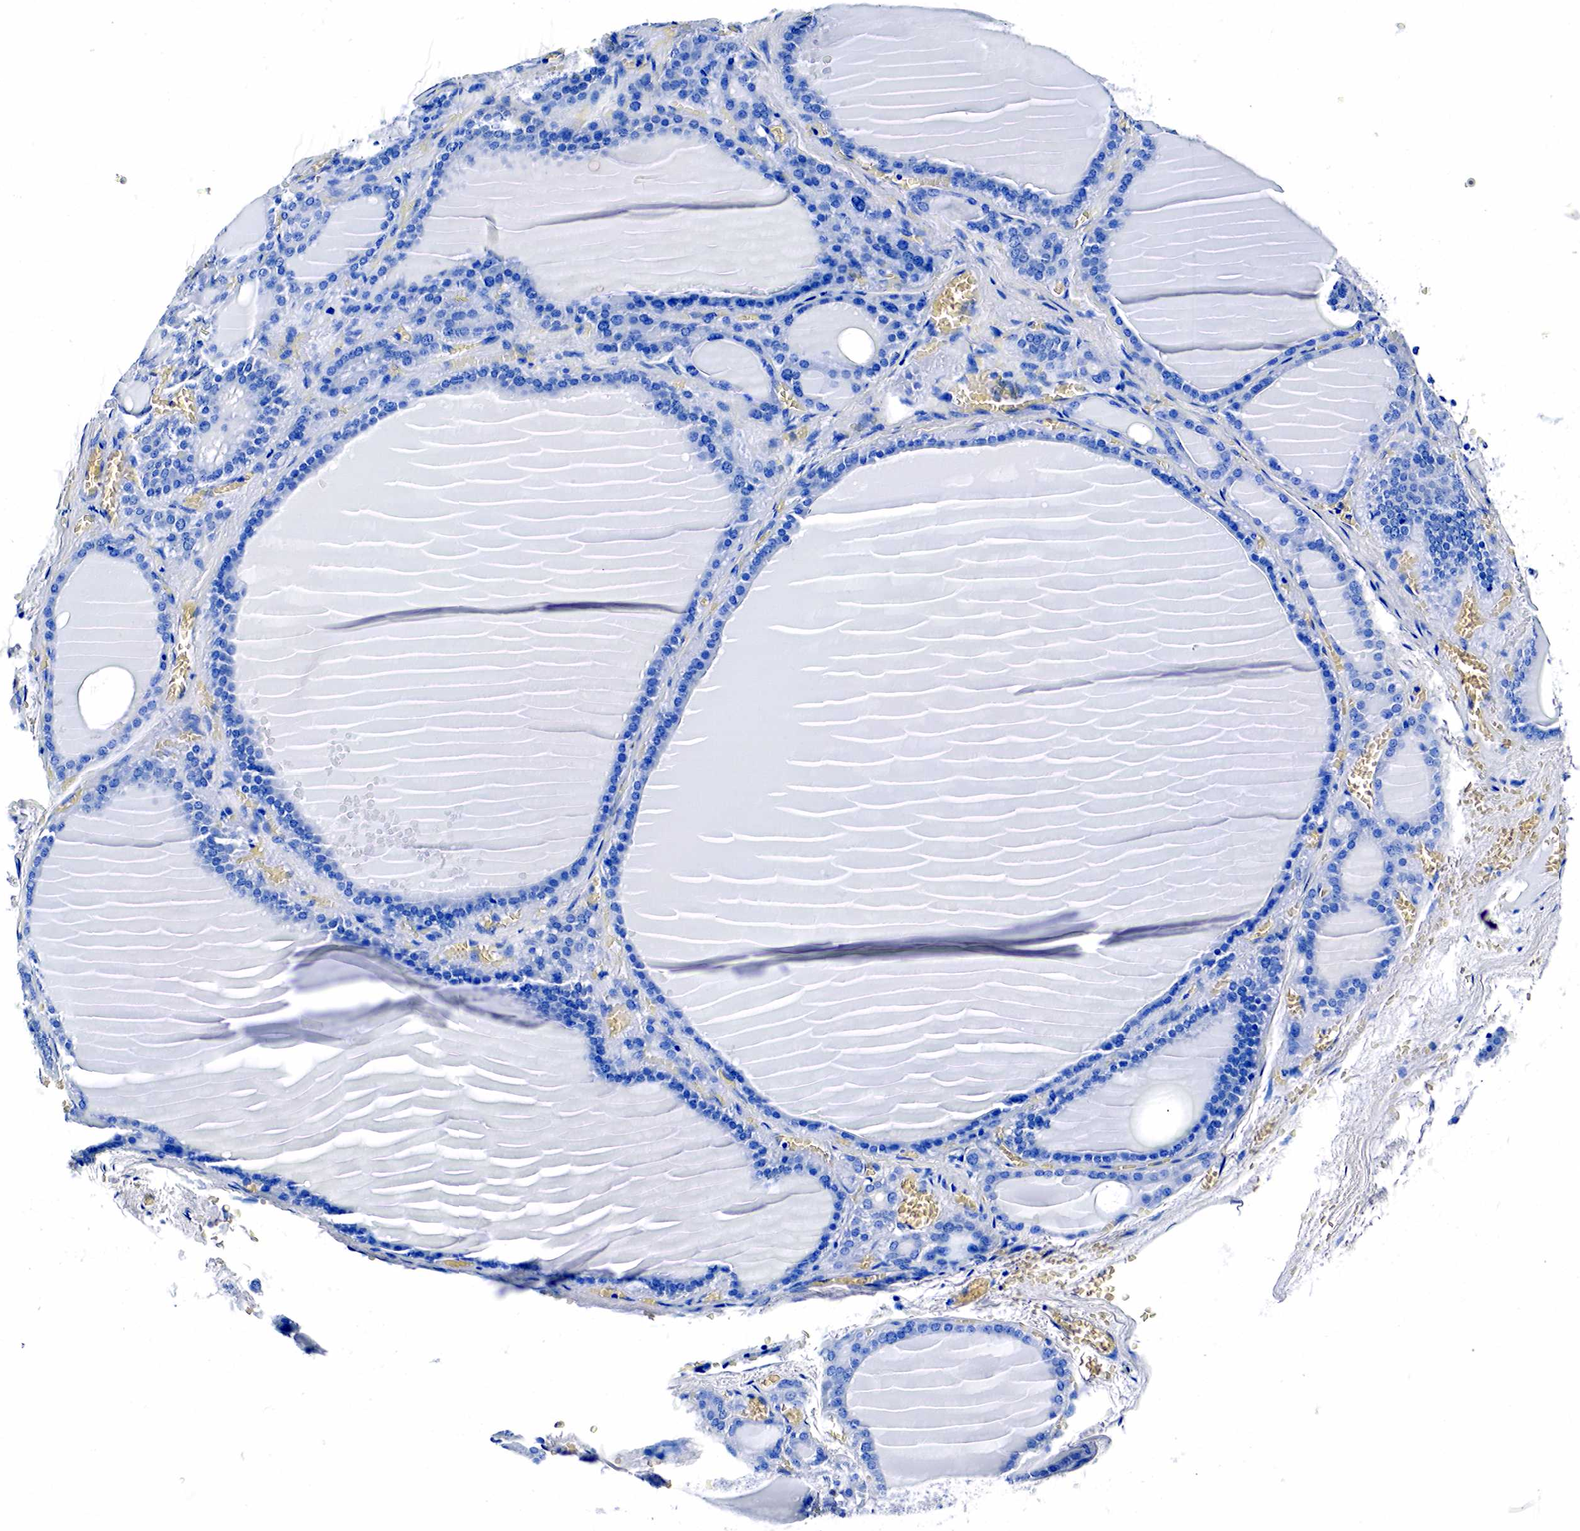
{"staining": {"intensity": "negative", "quantity": "none", "location": "none"}, "tissue": "thyroid gland", "cell_type": "Glandular cells", "image_type": "normal", "snomed": [{"axis": "morphology", "description": "Normal tissue, NOS"}, {"axis": "topography", "description": "Thyroid gland"}], "caption": "A high-resolution image shows immunohistochemistry staining of normal thyroid gland, which exhibits no significant expression in glandular cells.", "gene": "GAST", "patient": {"sex": "female", "age": 55}}